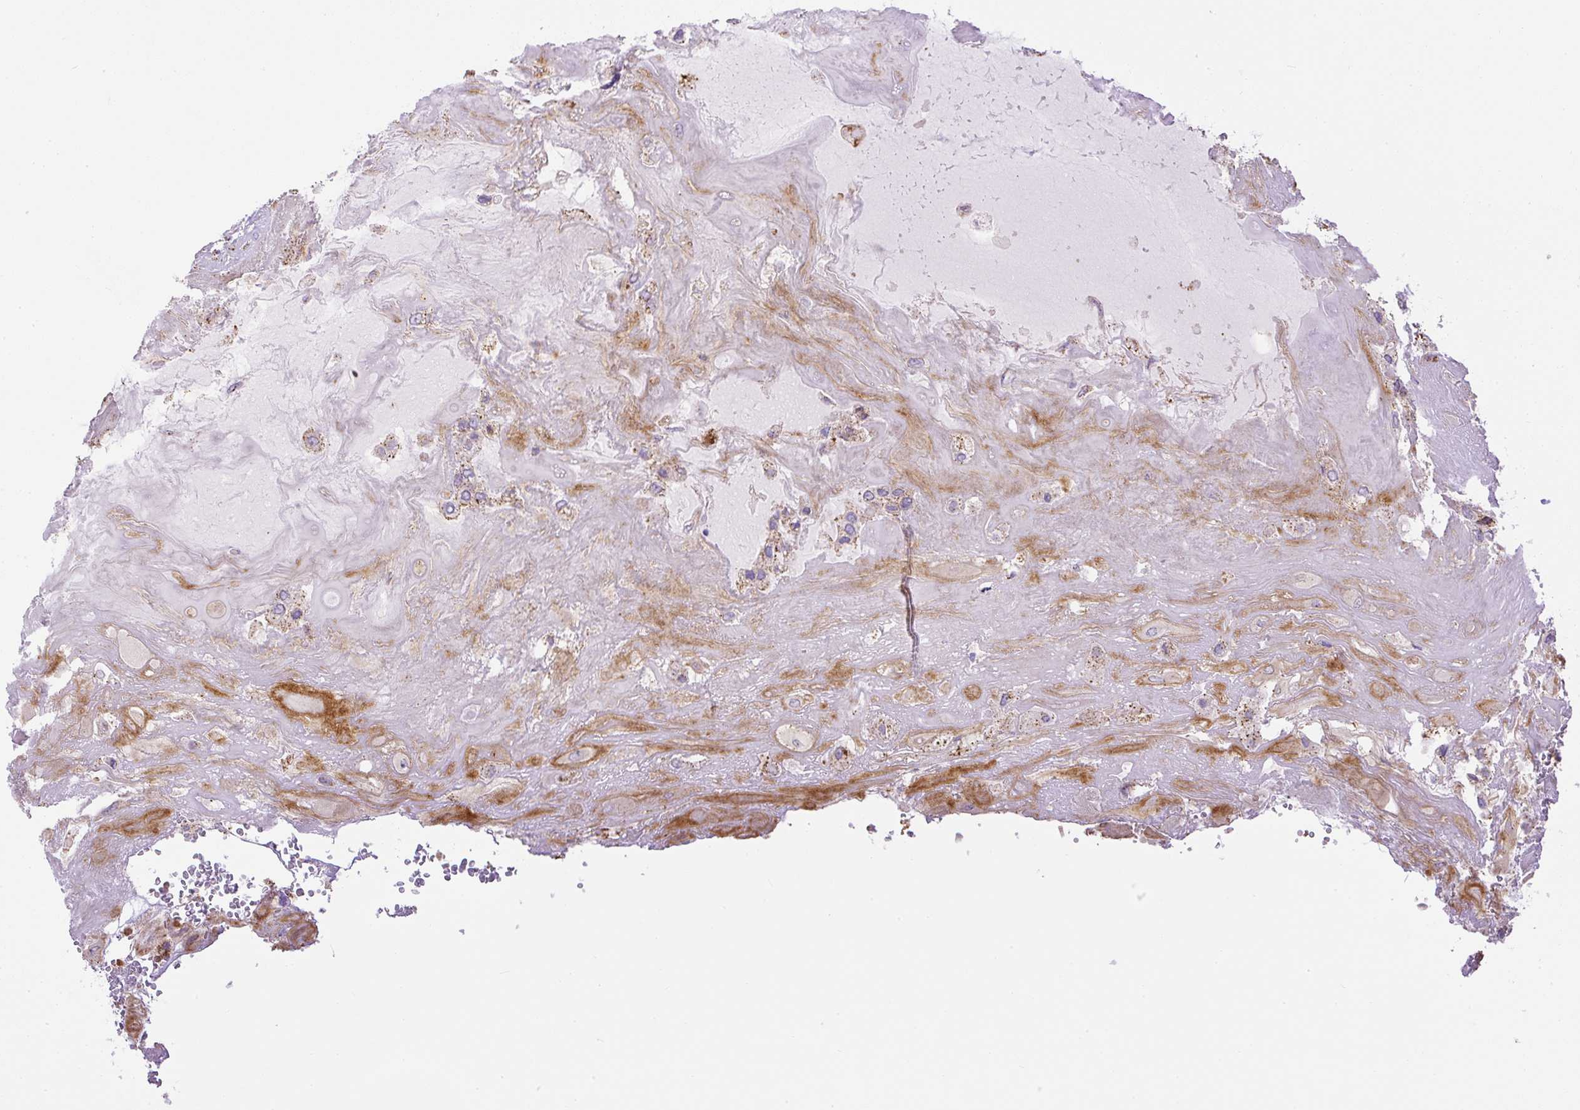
{"staining": {"intensity": "negative", "quantity": "none", "location": "none"}, "tissue": "placenta", "cell_type": "Decidual cells", "image_type": "normal", "snomed": [{"axis": "morphology", "description": "Normal tissue, NOS"}, {"axis": "topography", "description": "Placenta"}], "caption": "DAB (3,3'-diaminobenzidine) immunohistochemical staining of normal placenta exhibits no significant positivity in decidual cells.", "gene": "CFAP47", "patient": {"sex": "female", "age": 32}}